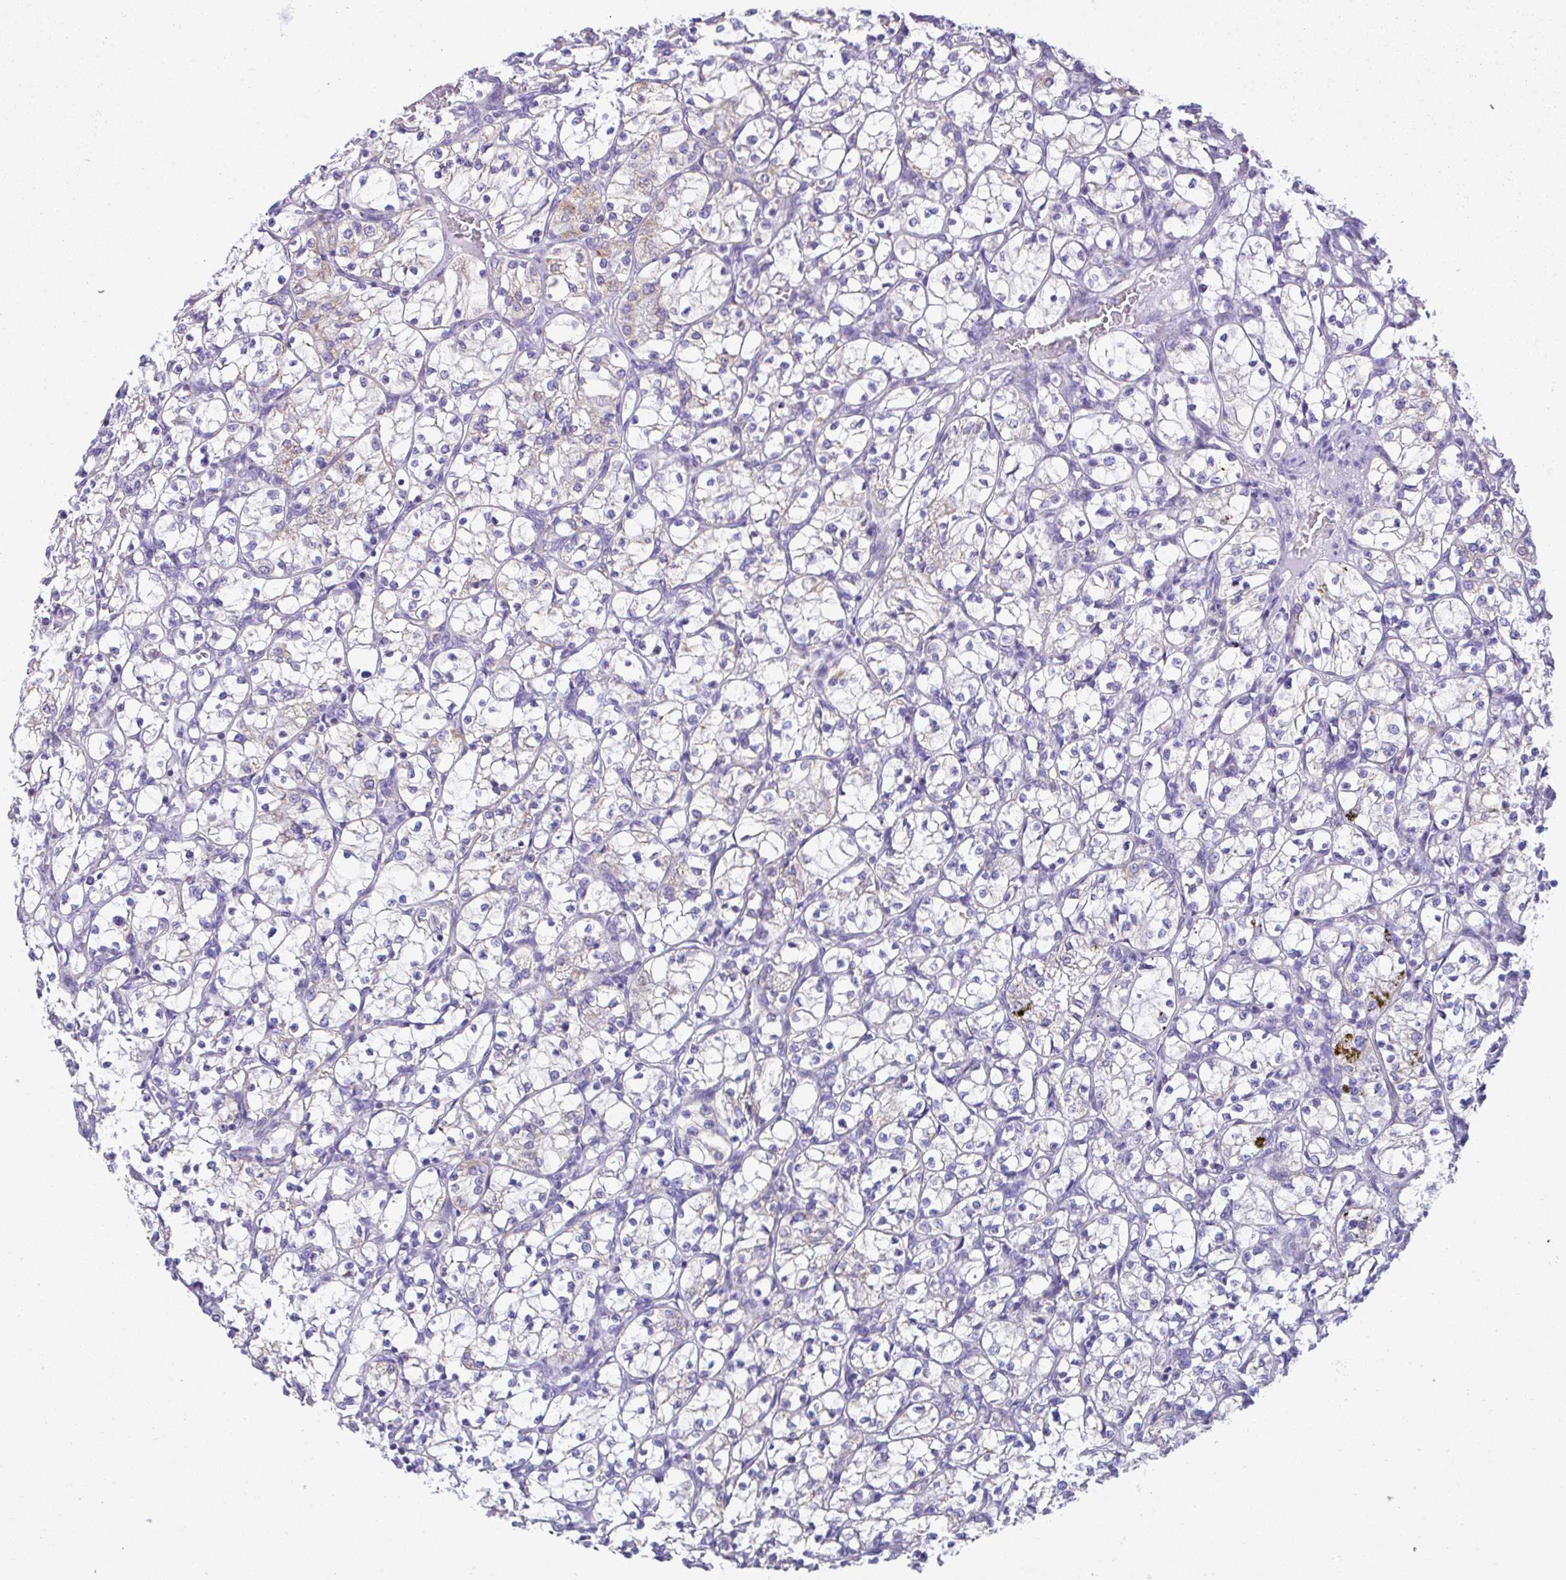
{"staining": {"intensity": "negative", "quantity": "none", "location": "none"}, "tissue": "renal cancer", "cell_type": "Tumor cells", "image_type": "cancer", "snomed": [{"axis": "morphology", "description": "Adenocarcinoma, NOS"}, {"axis": "topography", "description": "Kidney"}], "caption": "Tumor cells are negative for protein expression in human renal adenocarcinoma.", "gene": "NLRP8", "patient": {"sex": "female", "age": 69}}